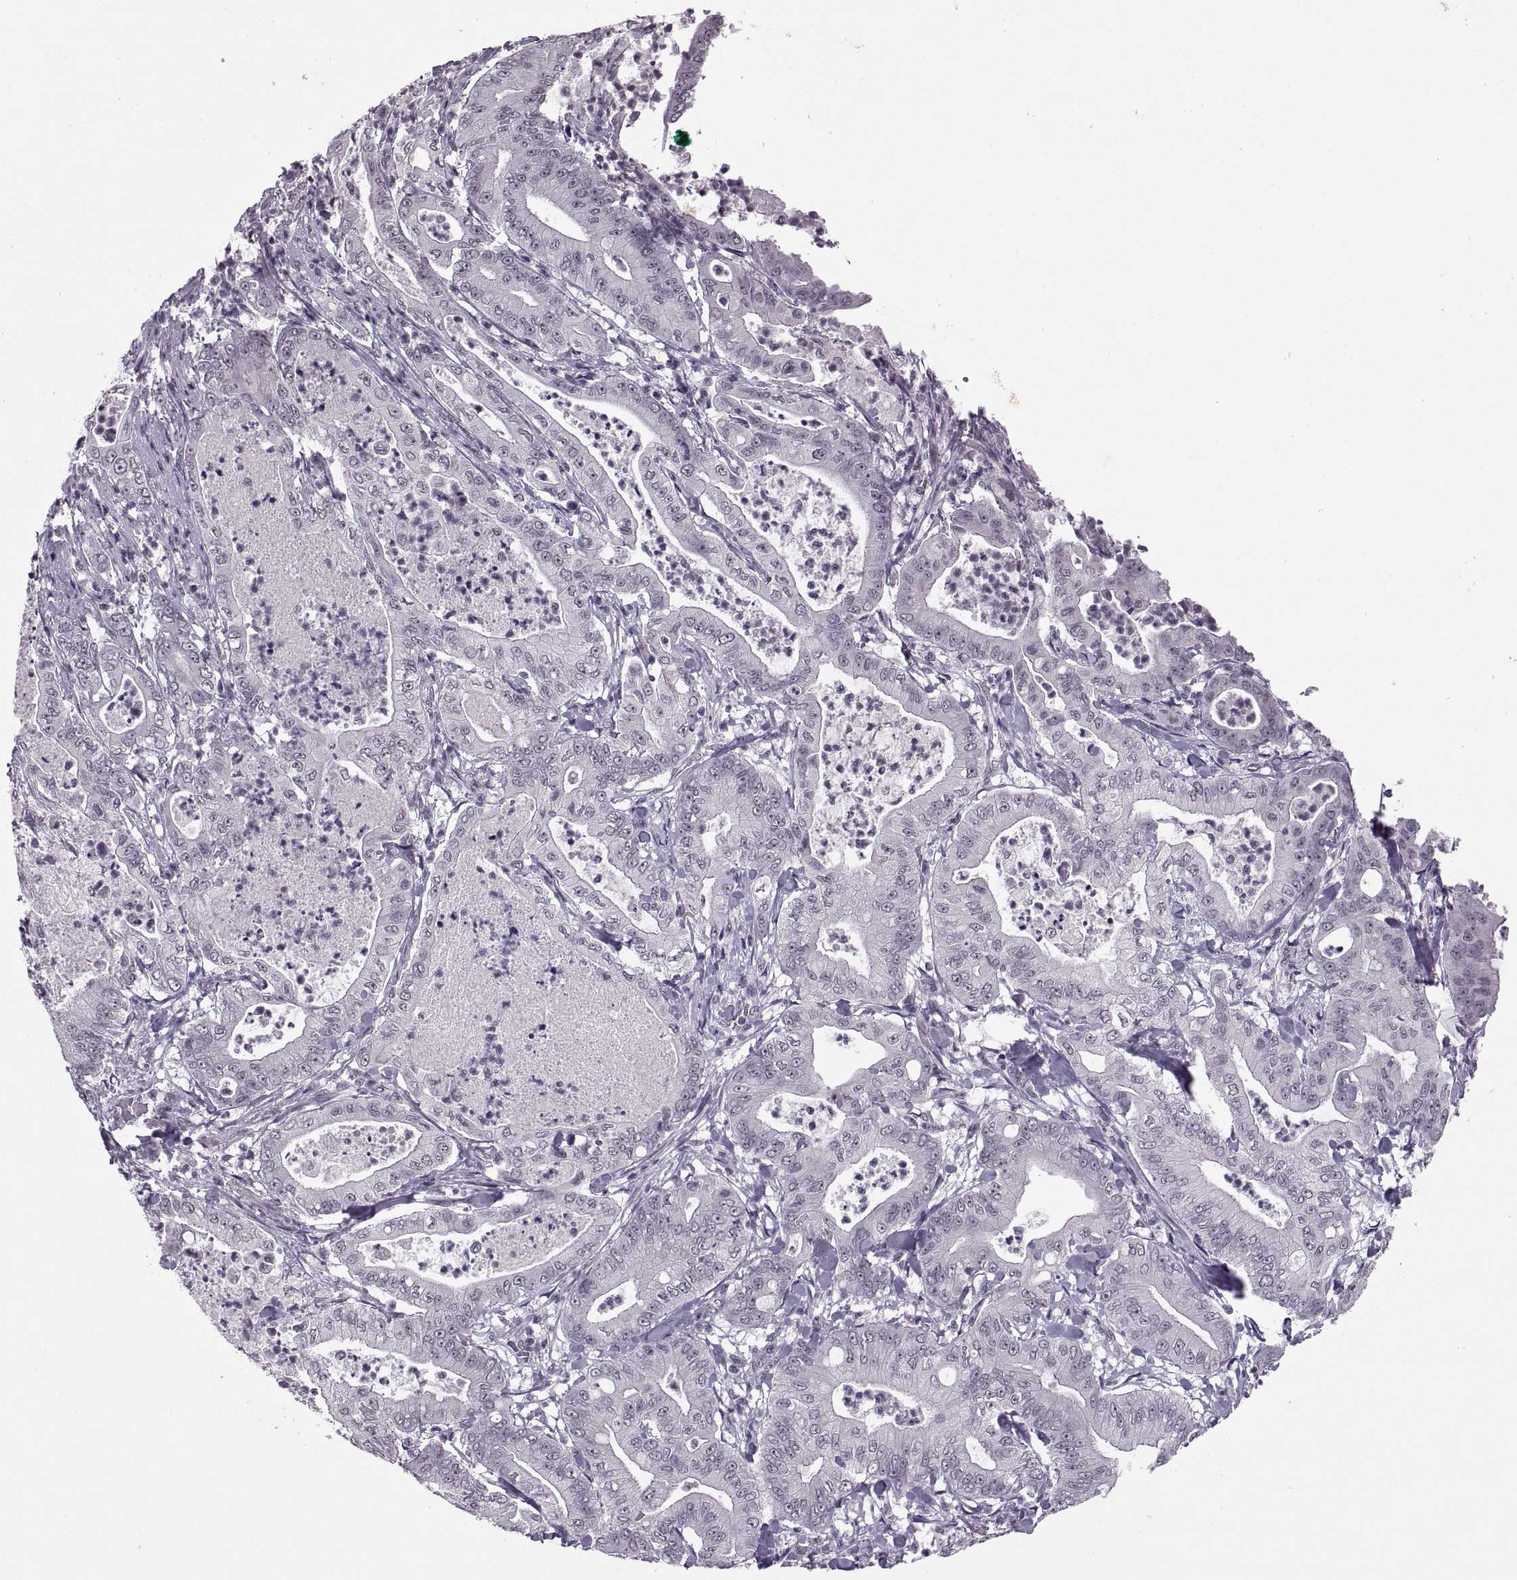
{"staining": {"intensity": "negative", "quantity": "none", "location": "none"}, "tissue": "pancreatic cancer", "cell_type": "Tumor cells", "image_type": "cancer", "snomed": [{"axis": "morphology", "description": "Adenocarcinoma, NOS"}, {"axis": "topography", "description": "Pancreas"}], "caption": "Tumor cells show no significant protein positivity in pancreatic adenocarcinoma. (DAB (3,3'-diaminobenzidine) immunohistochemistry (IHC), high magnification).", "gene": "OTP", "patient": {"sex": "male", "age": 71}}